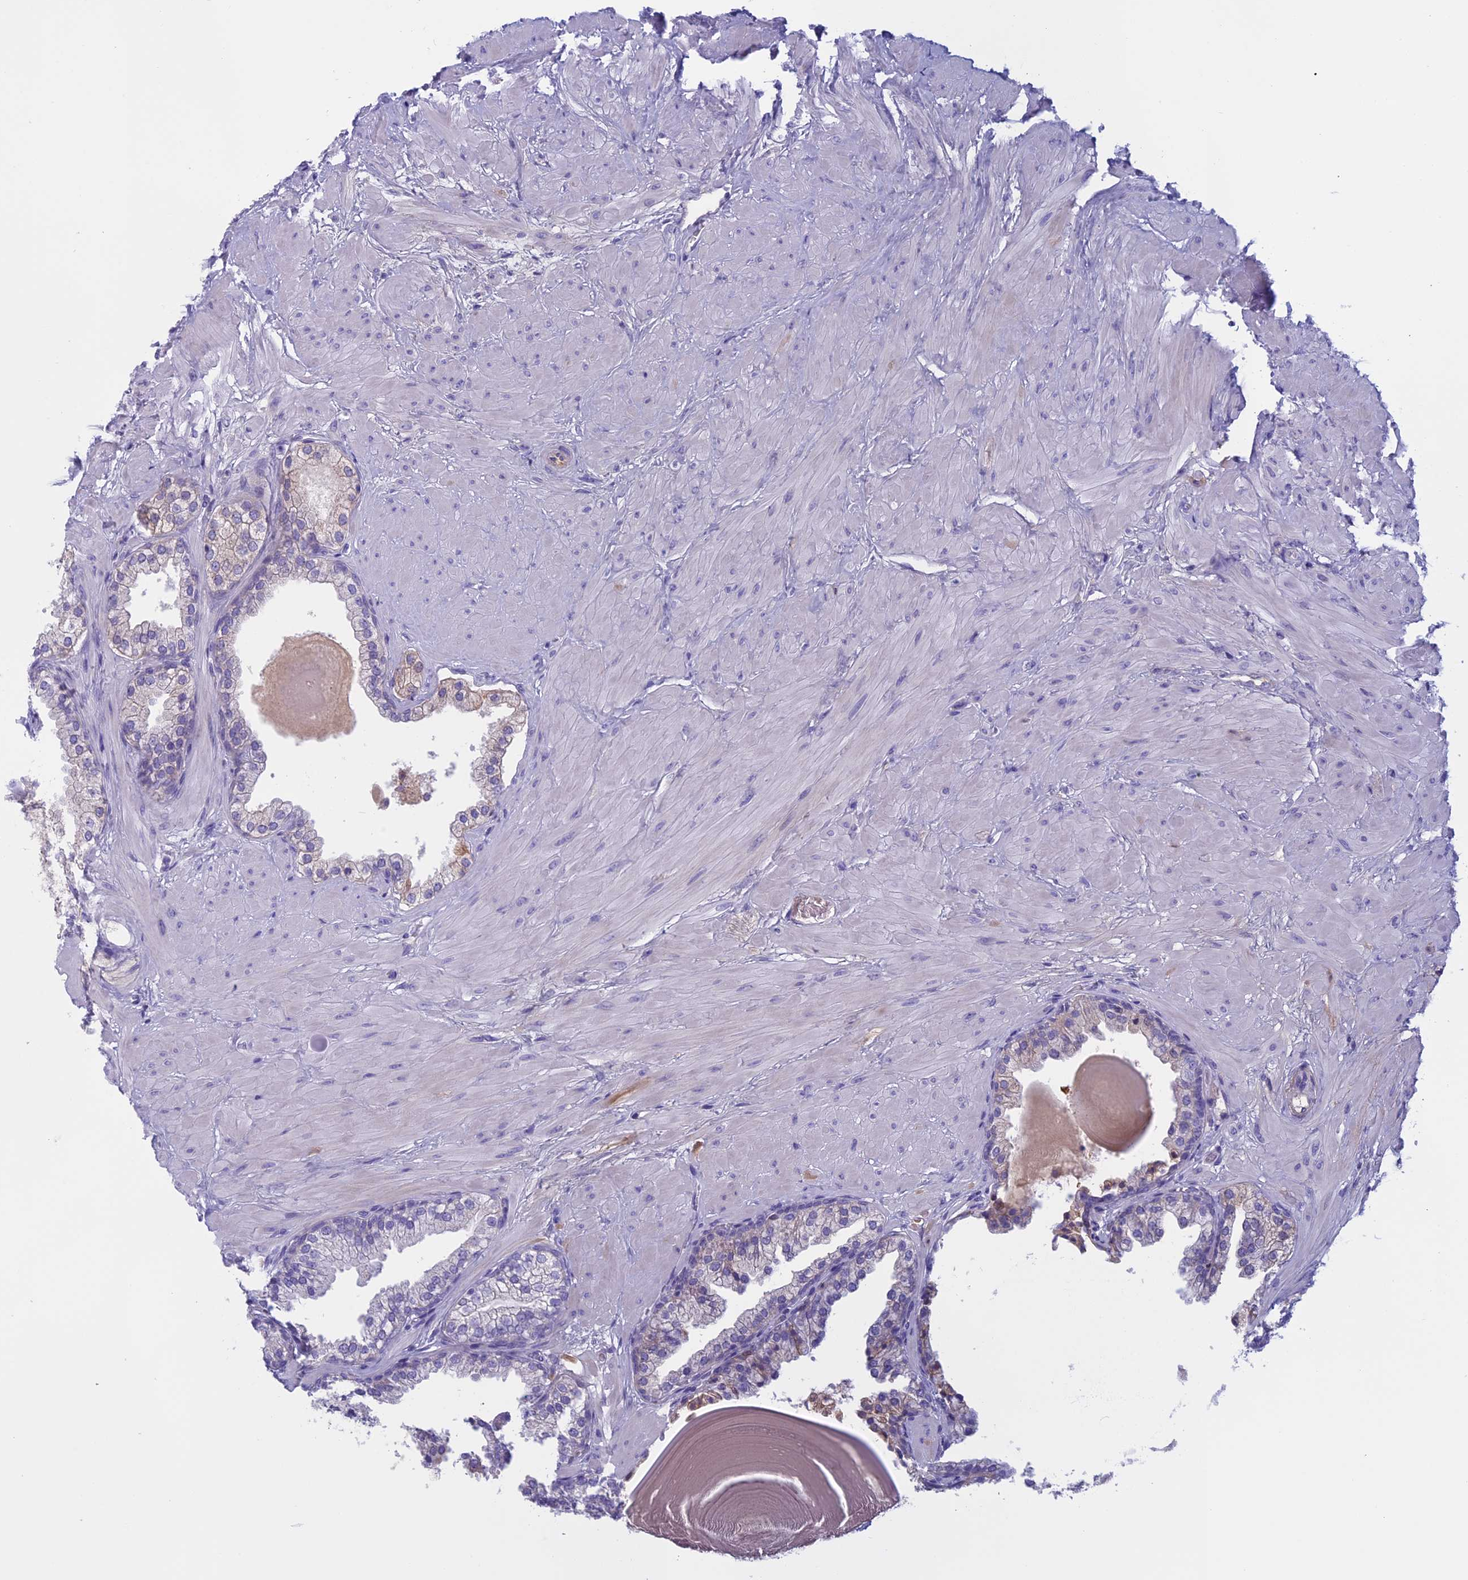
{"staining": {"intensity": "negative", "quantity": "none", "location": "none"}, "tissue": "prostate", "cell_type": "Glandular cells", "image_type": "normal", "snomed": [{"axis": "morphology", "description": "Normal tissue, NOS"}, {"axis": "topography", "description": "Prostate"}], "caption": "Prostate stained for a protein using IHC displays no staining glandular cells.", "gene": "ANGPTL2", "patient": {"sex": "male", "age": 48}}